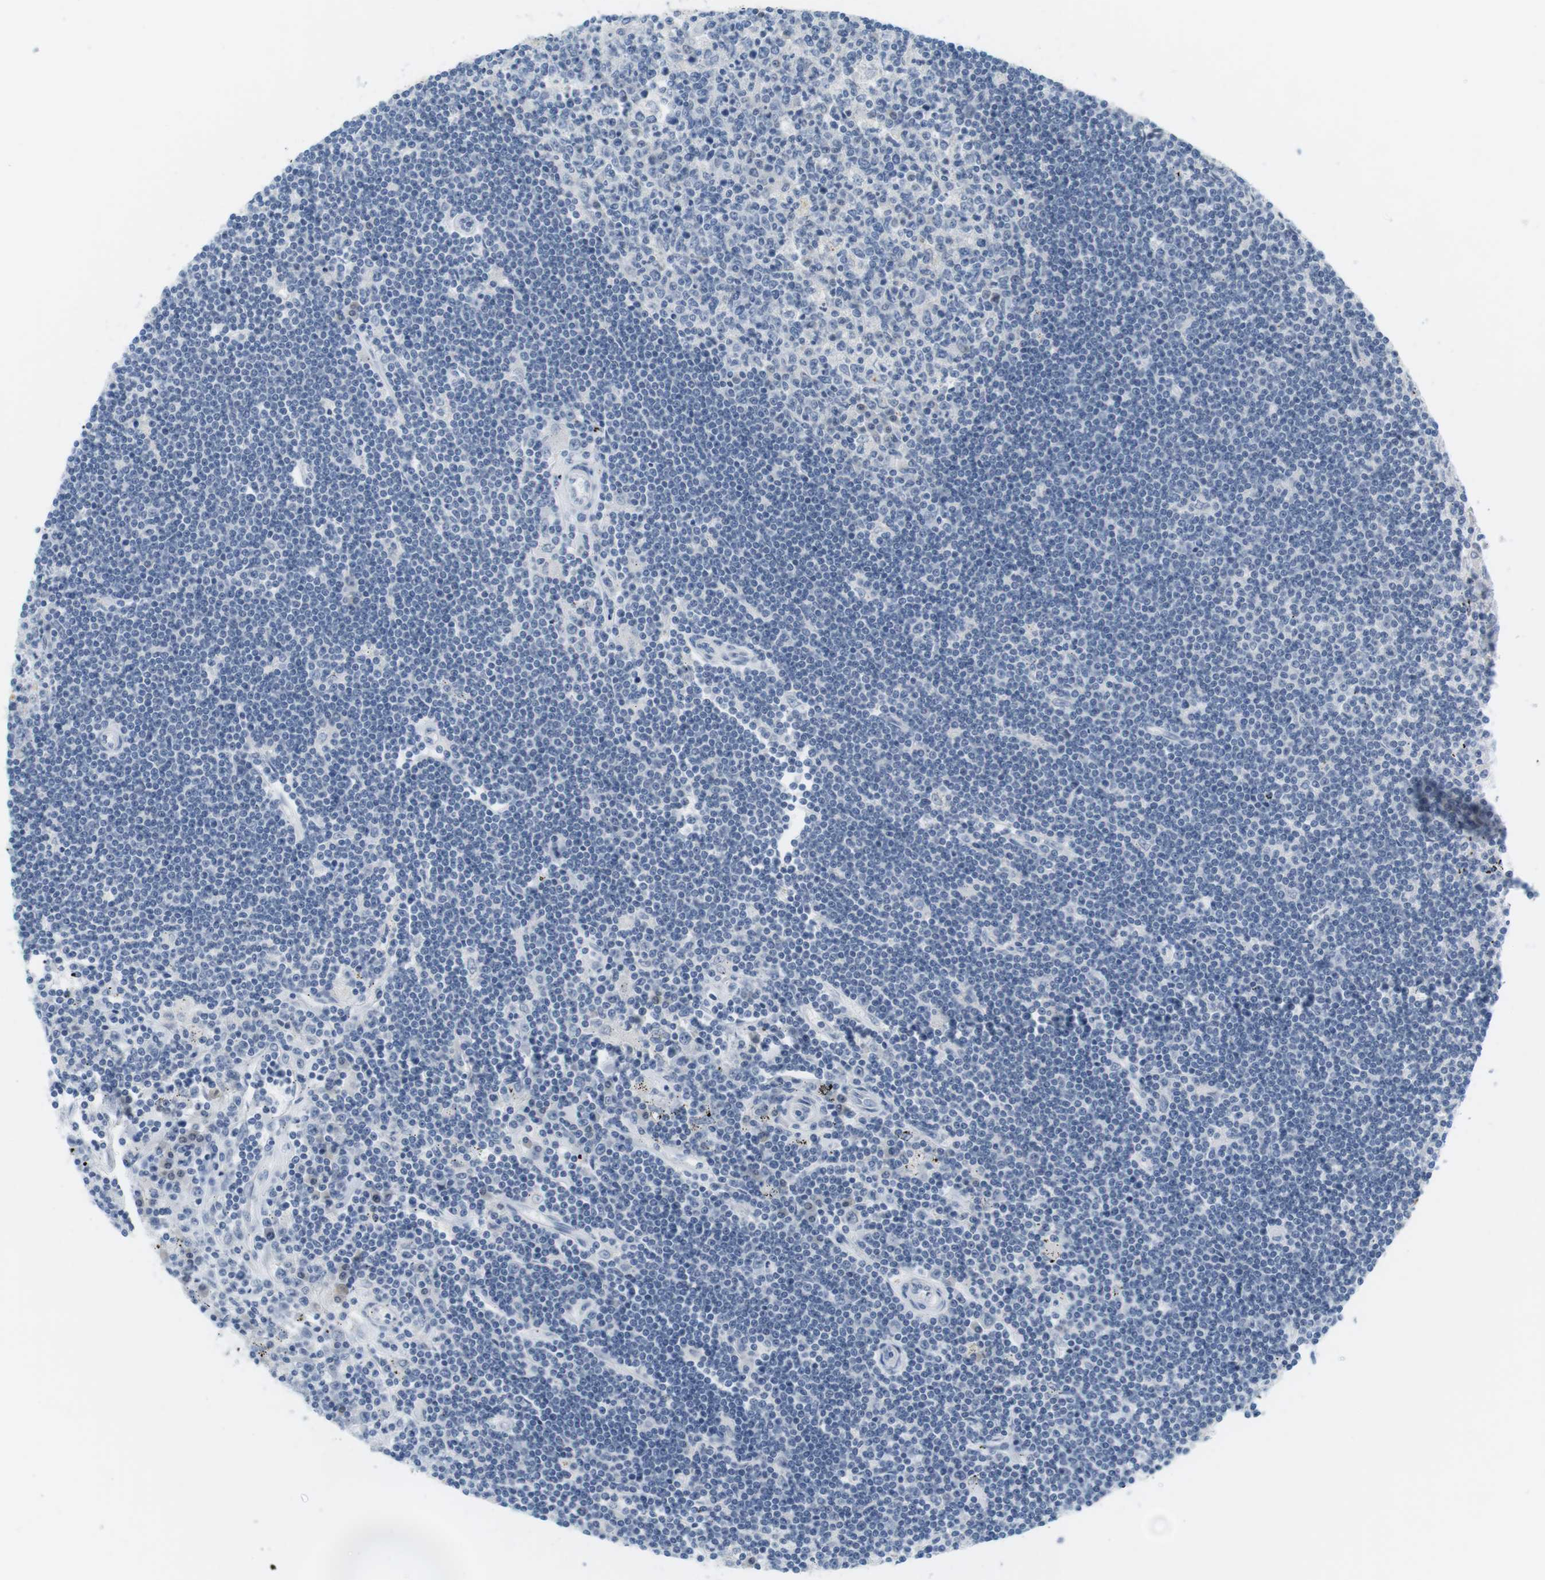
{"staining": {"intensity": "negative", "quantity": "none", "location": "none"}, "tissue": "lymphoma", "cell_type": "Tumor cells", "image_type": "cancer", "snomed": [{"axis": "morphology", "description": "Malignant lymphoma, non-Hodgkin's type, Low grade"}, {"axis": "topography", "description": "Spleen"}], "caption": "This is a histopathology image of immunohistochemistry (IHC) staining of malignant lymphoma, non-Hodgkin's type (low-grade), which shows no positivity in tumor cells.", "gene": "CREB3L2", "patient": {"sex": "male", "age": 76}}